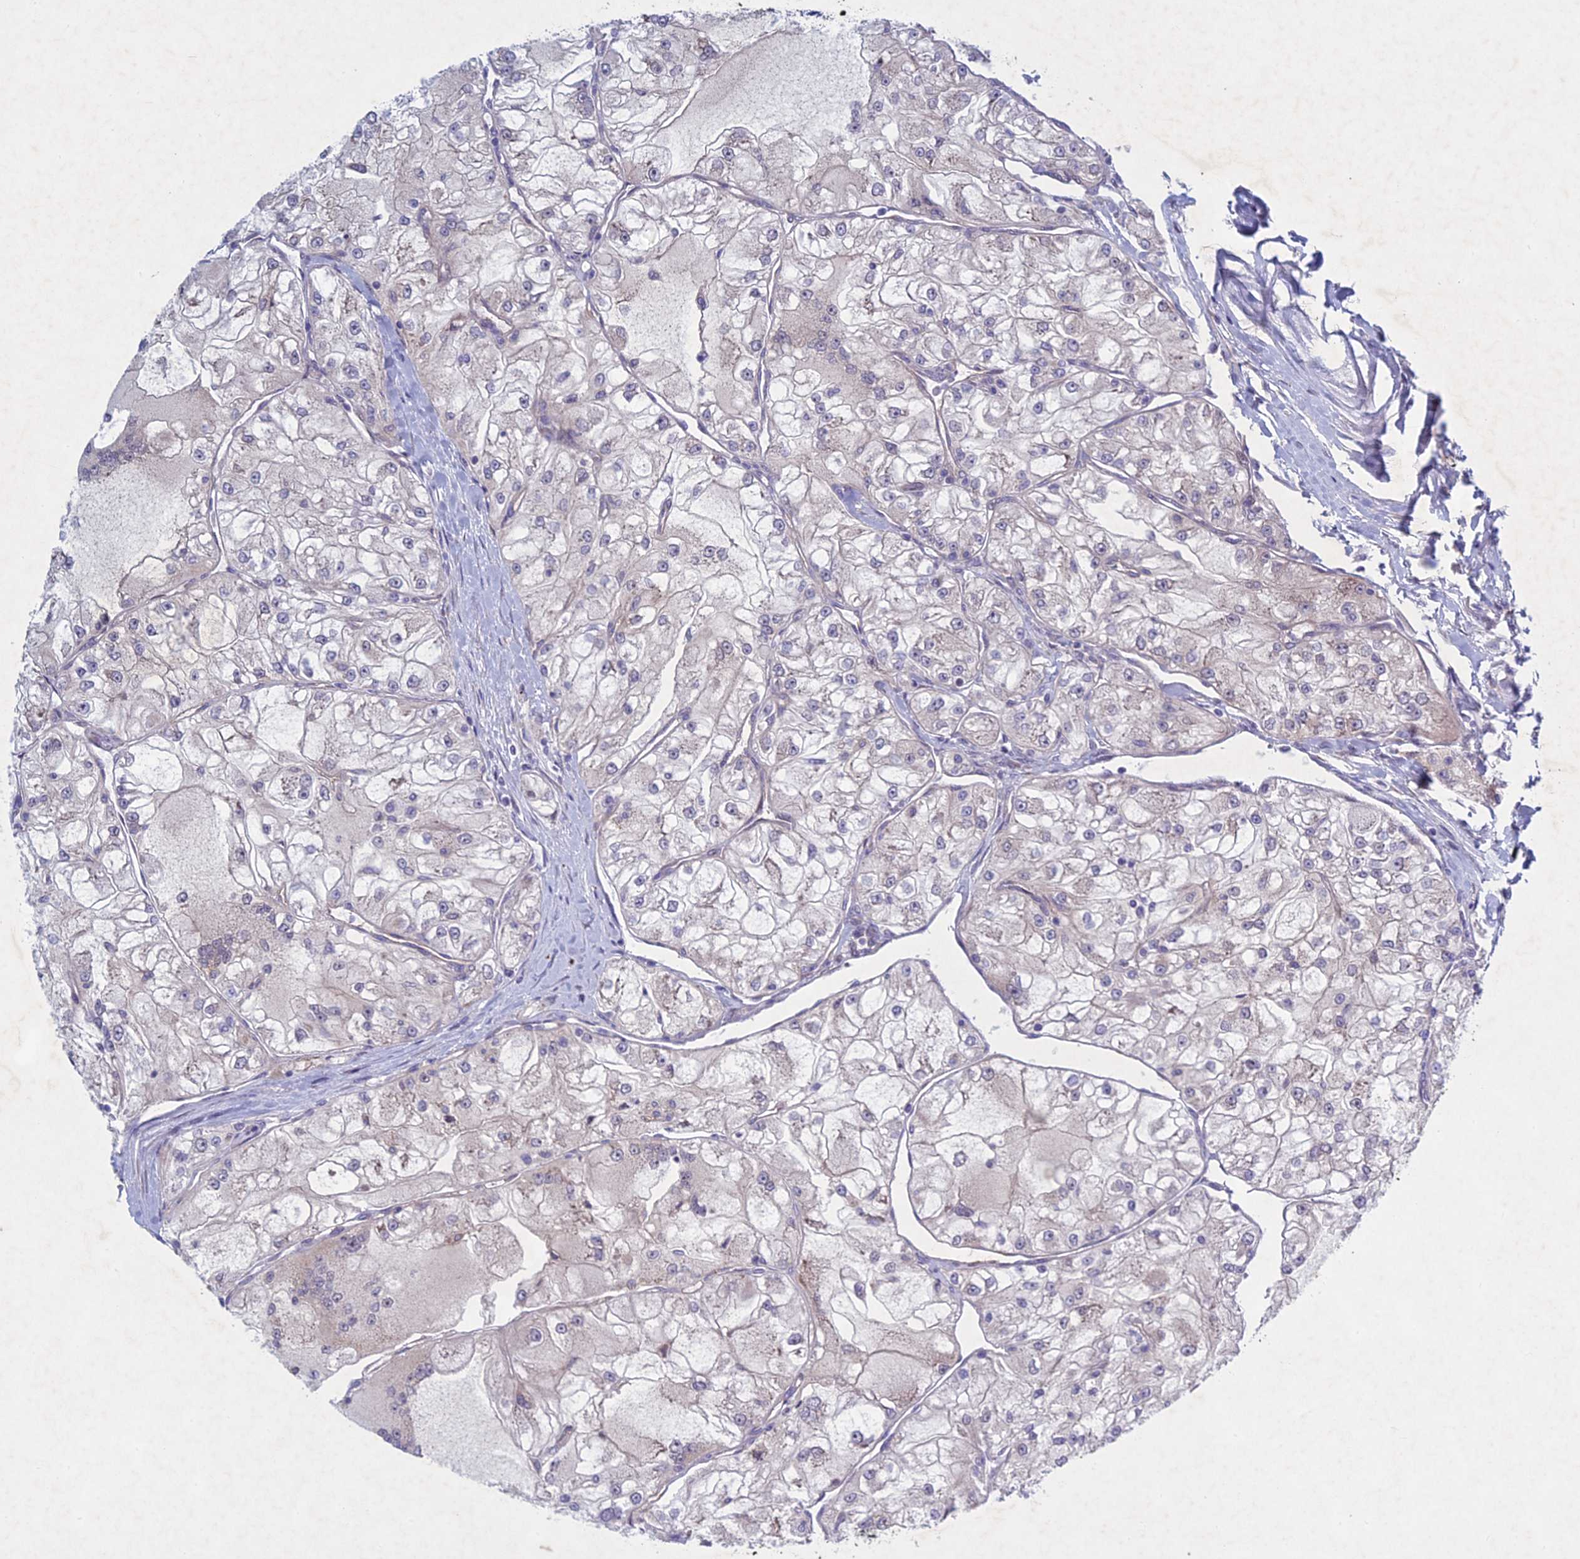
{"staining": {"intensity": "negative", "quantity": "none", "location": "none"}, "tissue": "renal cancer", "cell_type": "Tumor cells", "image_type": "cancer", "snomed": [{"axis": "morphology", "description": "Adenocarcinoma, NOS"}, {"axis": "topography", "description": "Kidney"}], "caption": "This is an IHC photomicrograph of renal cancer. There is no expression in tumor cells.", "gene": "PTHLH", "patient": {"sex": "female", "age": 72}}